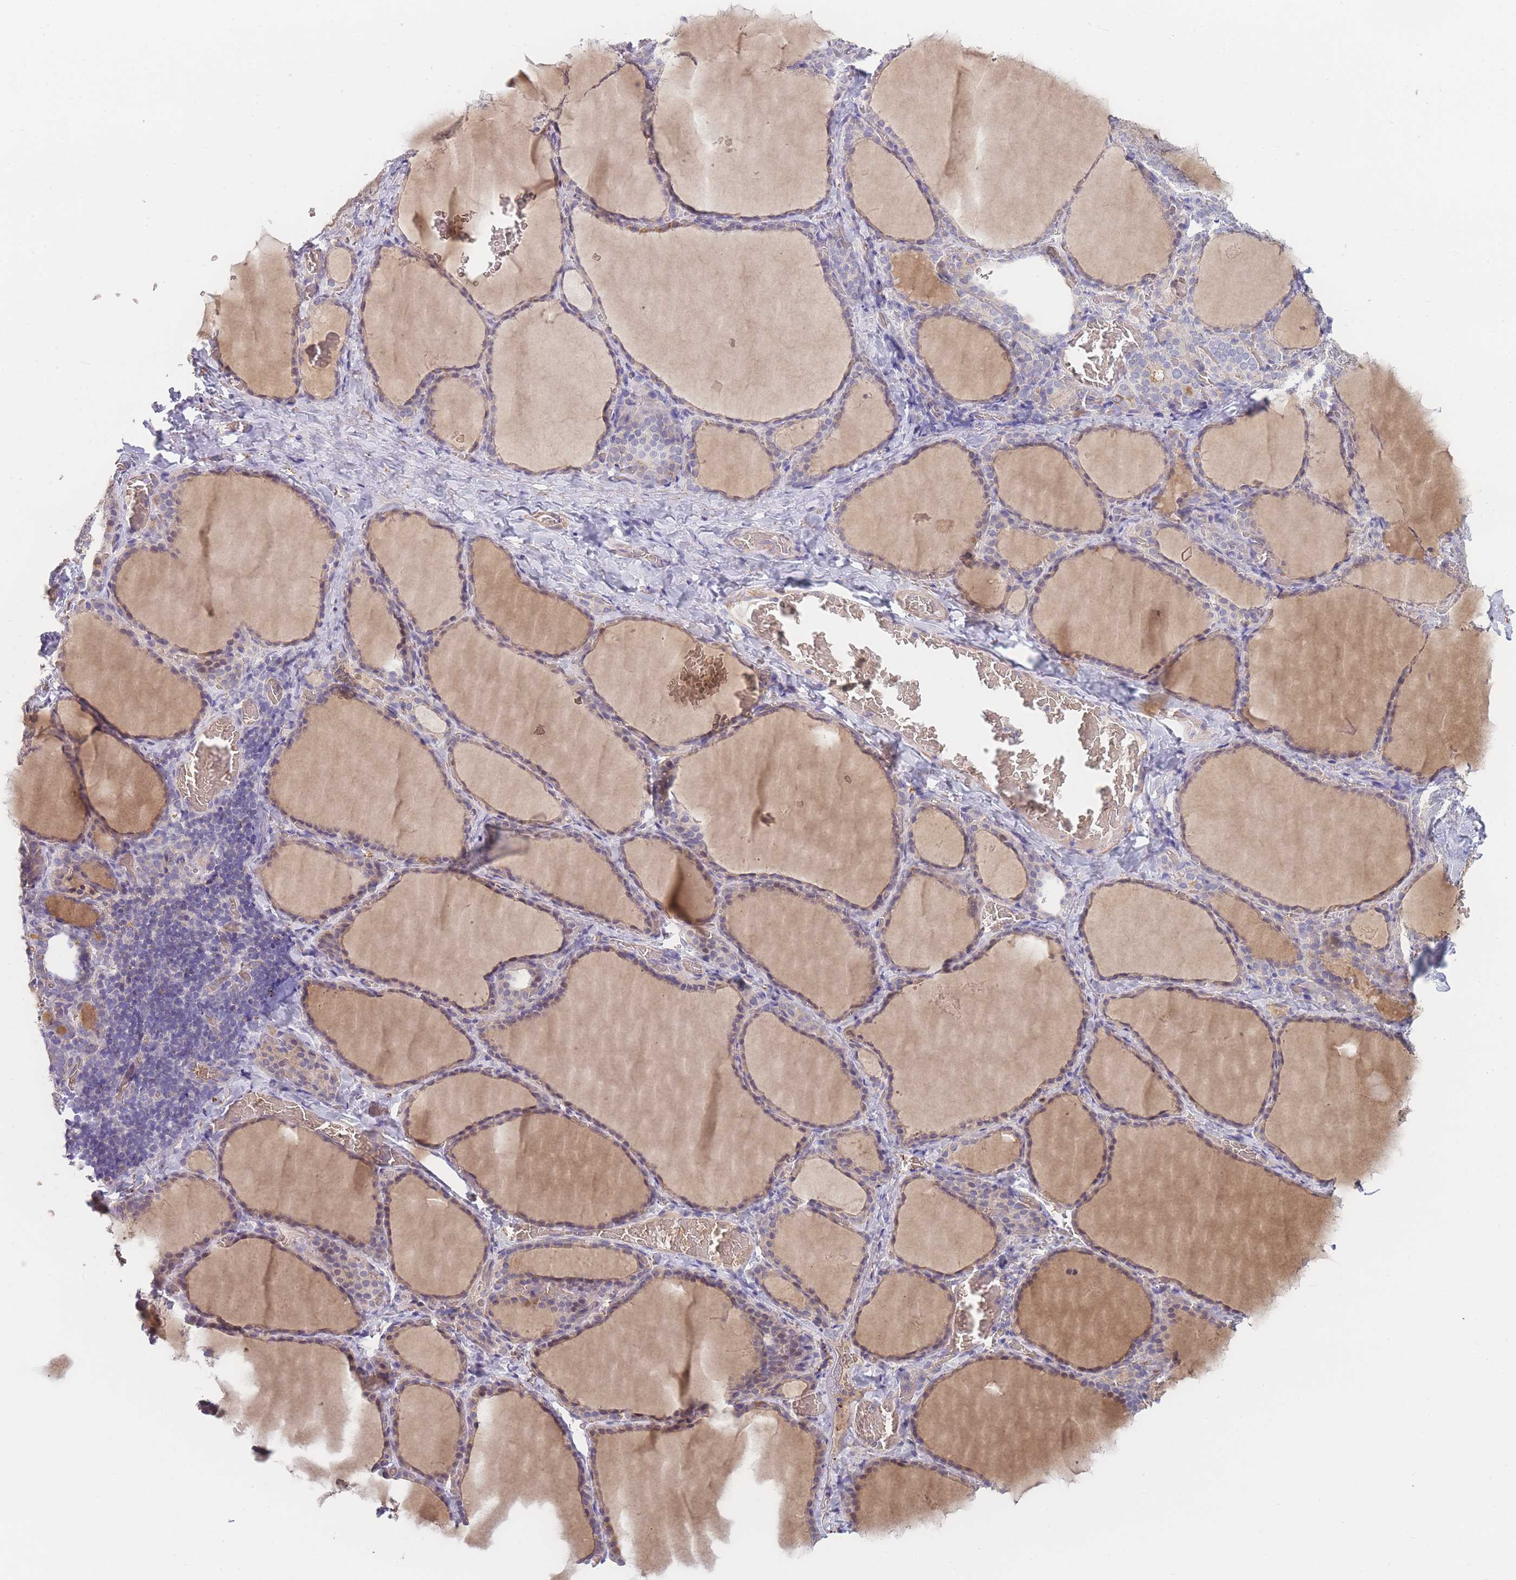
{"staining": {"intensity": "weak", "quantity": "25%-75%", "location": "cytoplasmic/membranous"}, "tissue": "thyroid gland", "cell_type": "Glandular cells", "image_type": "normal", "snomed": [{"axis": "morphology", "description": "Normal tissue, NOS"}, {"axis": "topography", "description": "Thyroid gland"}], "caption": "This photomicrograph demonstrates immunohistochemistry staining of unremarkable human thyroid gland, with low weak cytoplasmic/membranous positivity in about 25%-75% of glandular cells.", "gene": "SMPD4", "patient": {"sex": "female", "age": 39}}